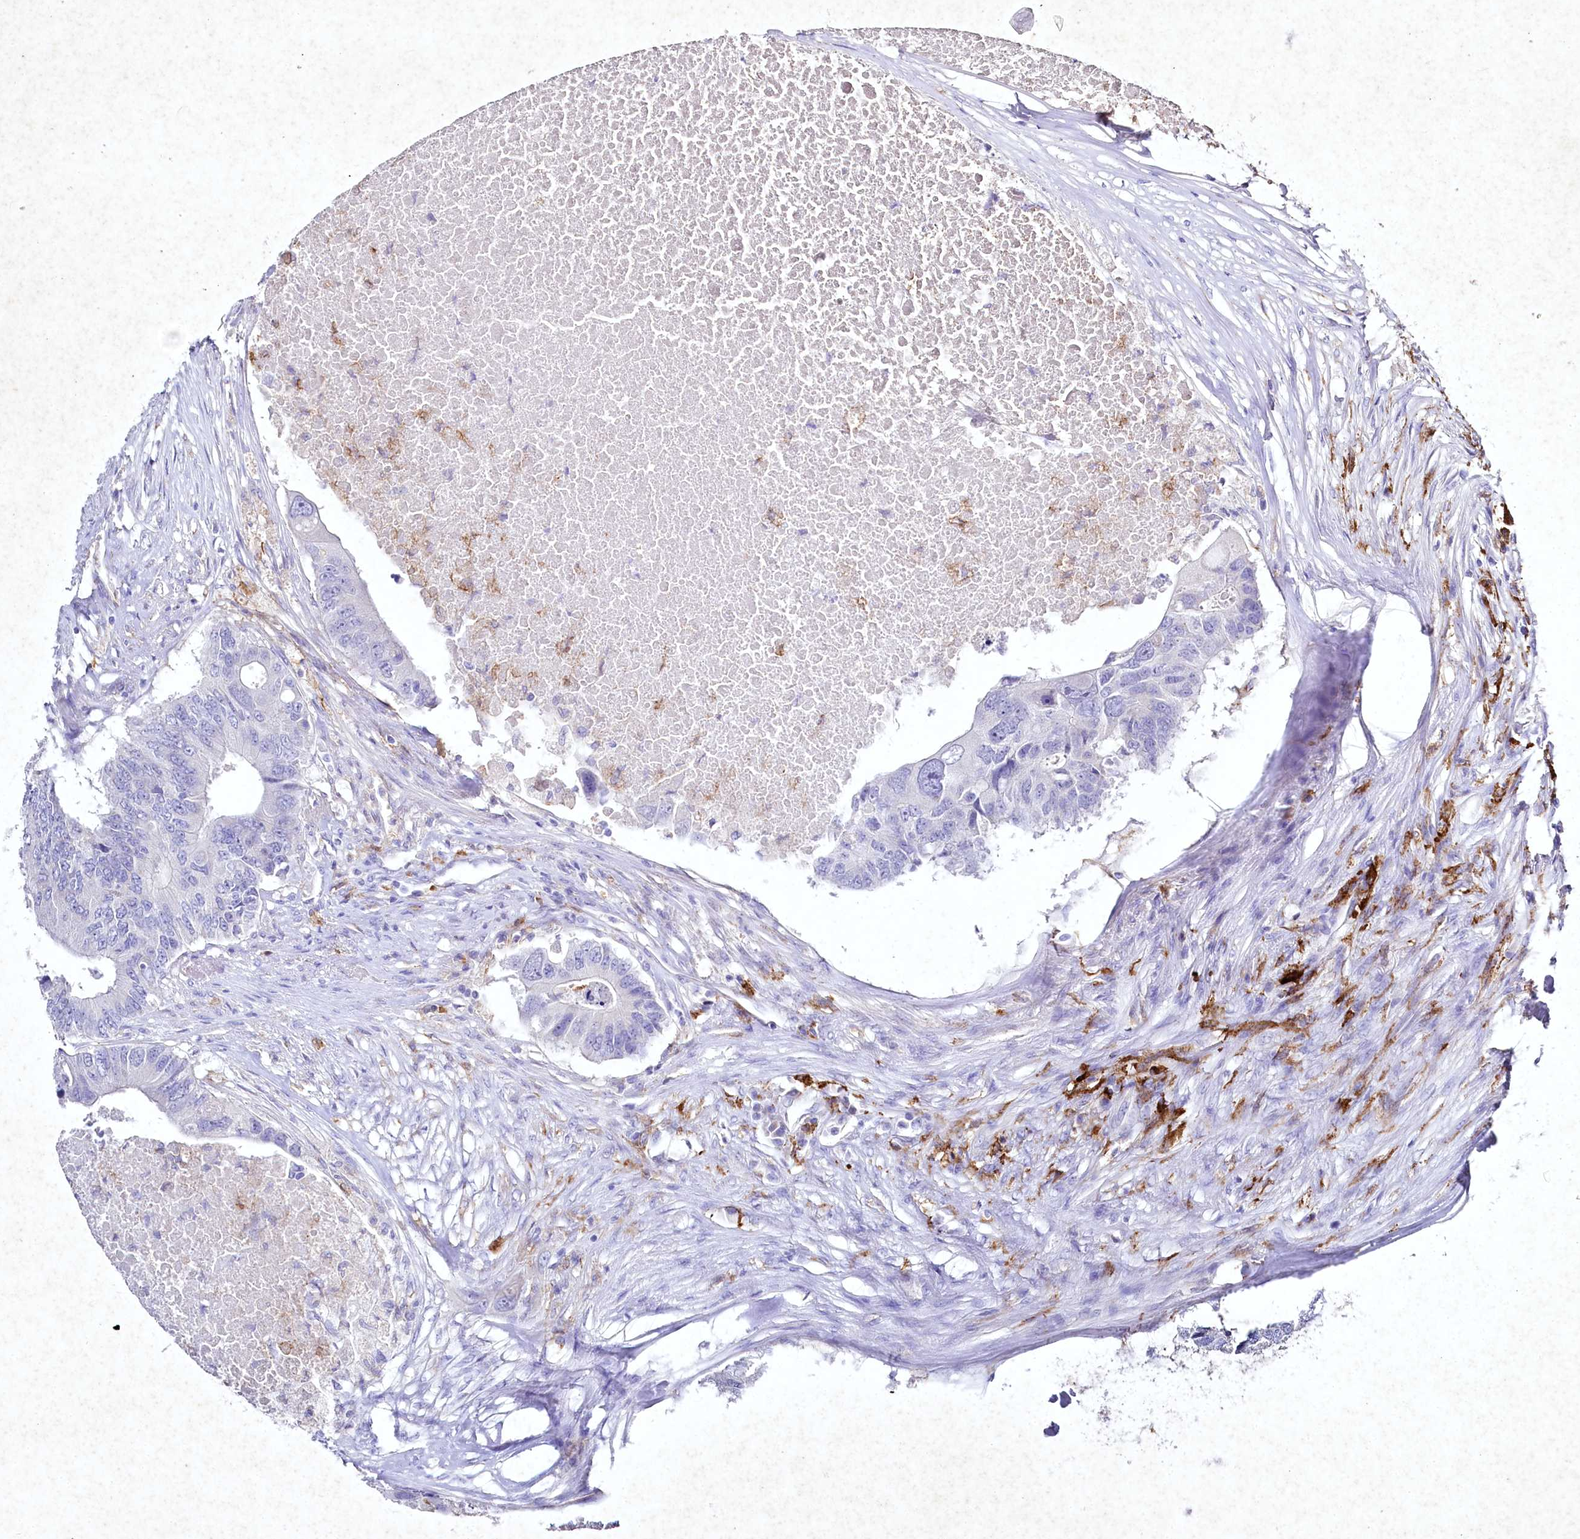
{"staining": {"intensity": "negative", "quantity": "none", "location": "none"}, "tissue": "colorectal cancer", "cell_type": "Tumor cells", "image_type": "cancer", "snomed": [{"axis": "morphology", "description": "Adenocarcinoma, NOS"}, {"axis": "topography", "description": "Colon"}], "caption": "Immunohistochemical staining of colorectal cancer (adenocarcinoma) displays no significant staining in tumor cells.", "gene": "CLEC4M", "patient": {"sex": "male", "age": 71}}